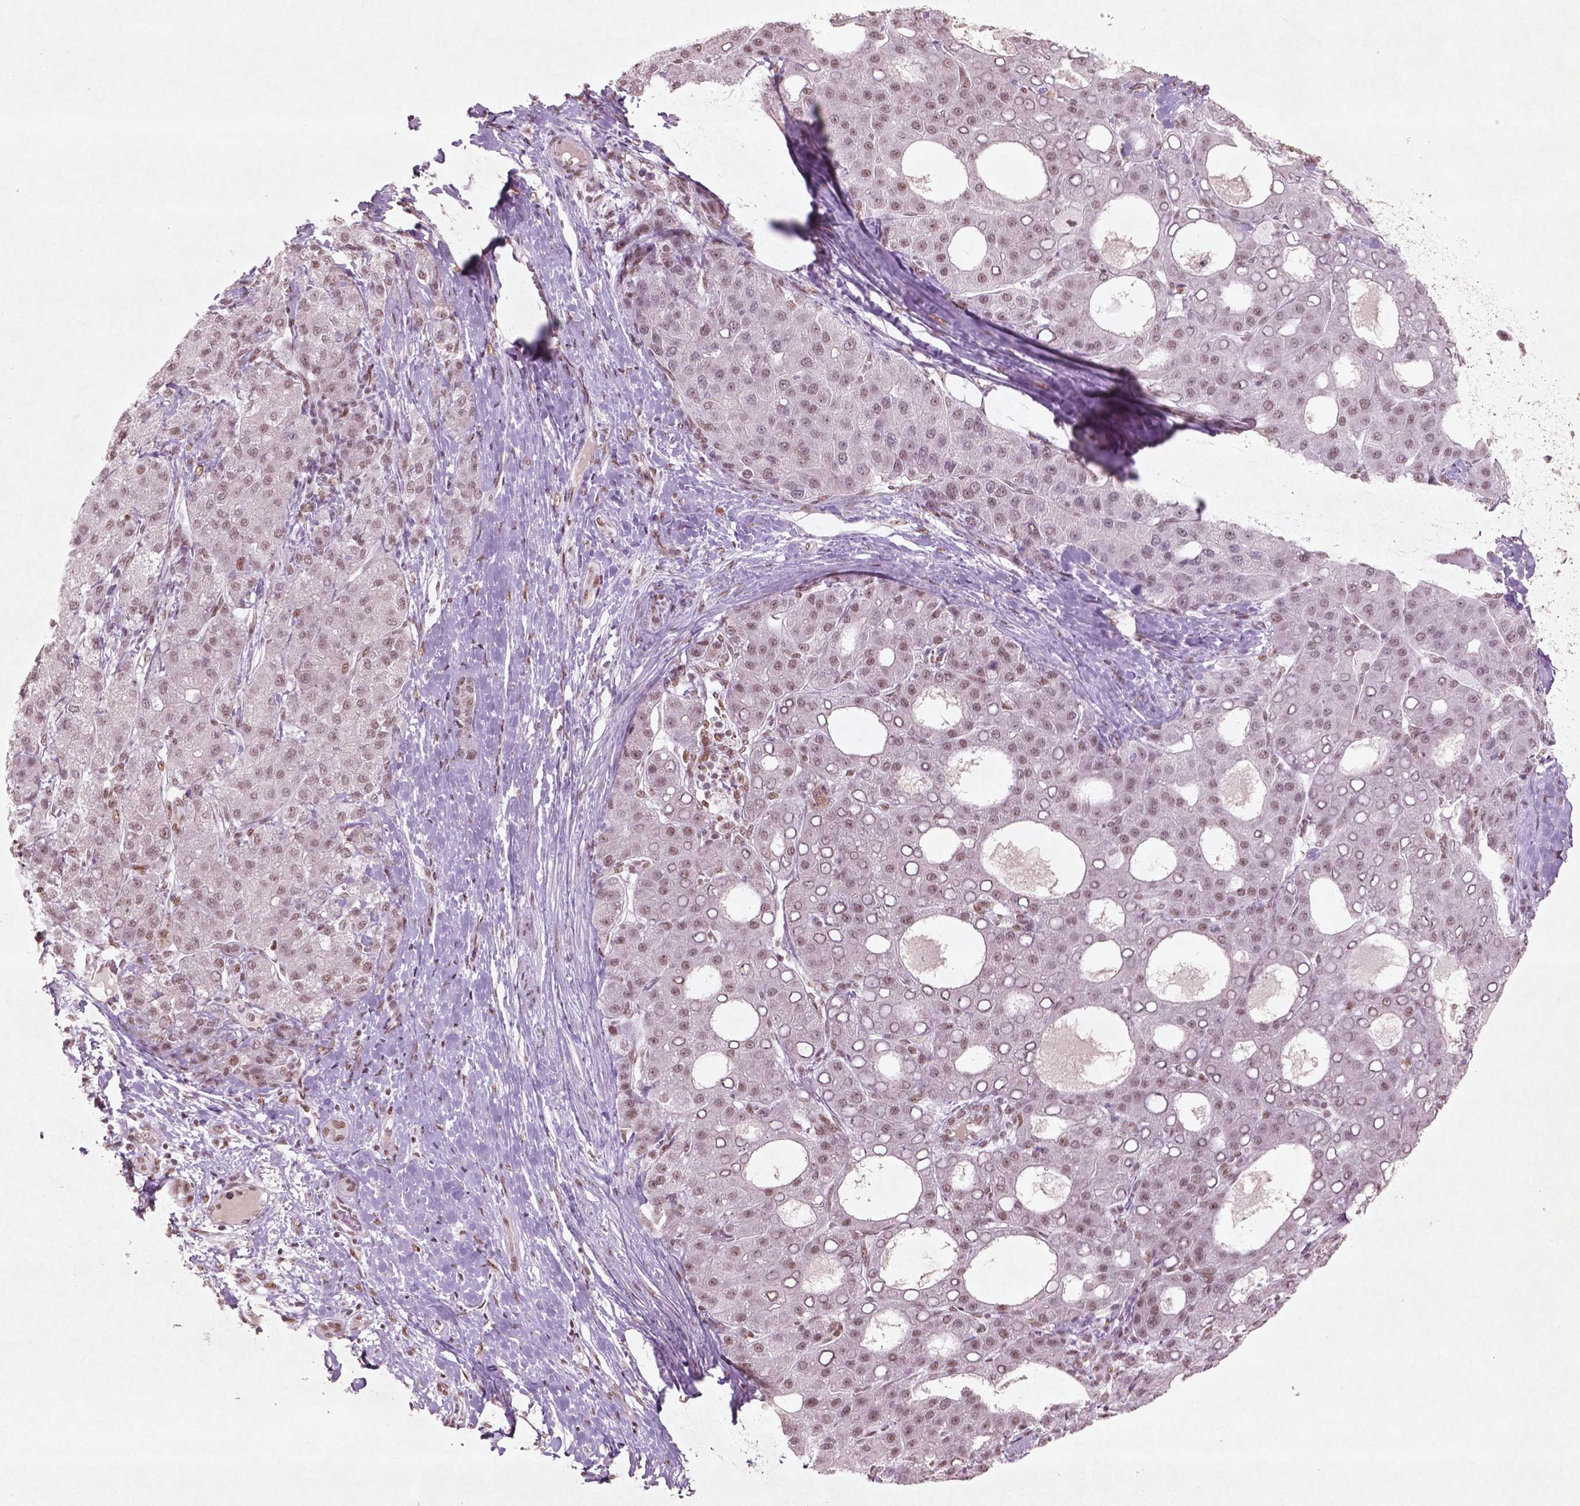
{"staining": {"intensity": "weak", "quantity": ">75%", "location": "nuclear"}, "tissue": "liver cancer", "cell_type": "Tumor cells", "image_type": "cancer", "snomed": [{"axis": "morphology", "description": "Carcinoma, Hepatocellular, NOS"}, {"axis": "topography", "description": "Liver"}], "caption": "Tumor cells exhibit low levels of weak nuclear expression in about >75% of cells in liver cancer (hepatocellular carcinoma).", "gene": "HMG20B", "patient": {"sex": "male", "age": 65}}